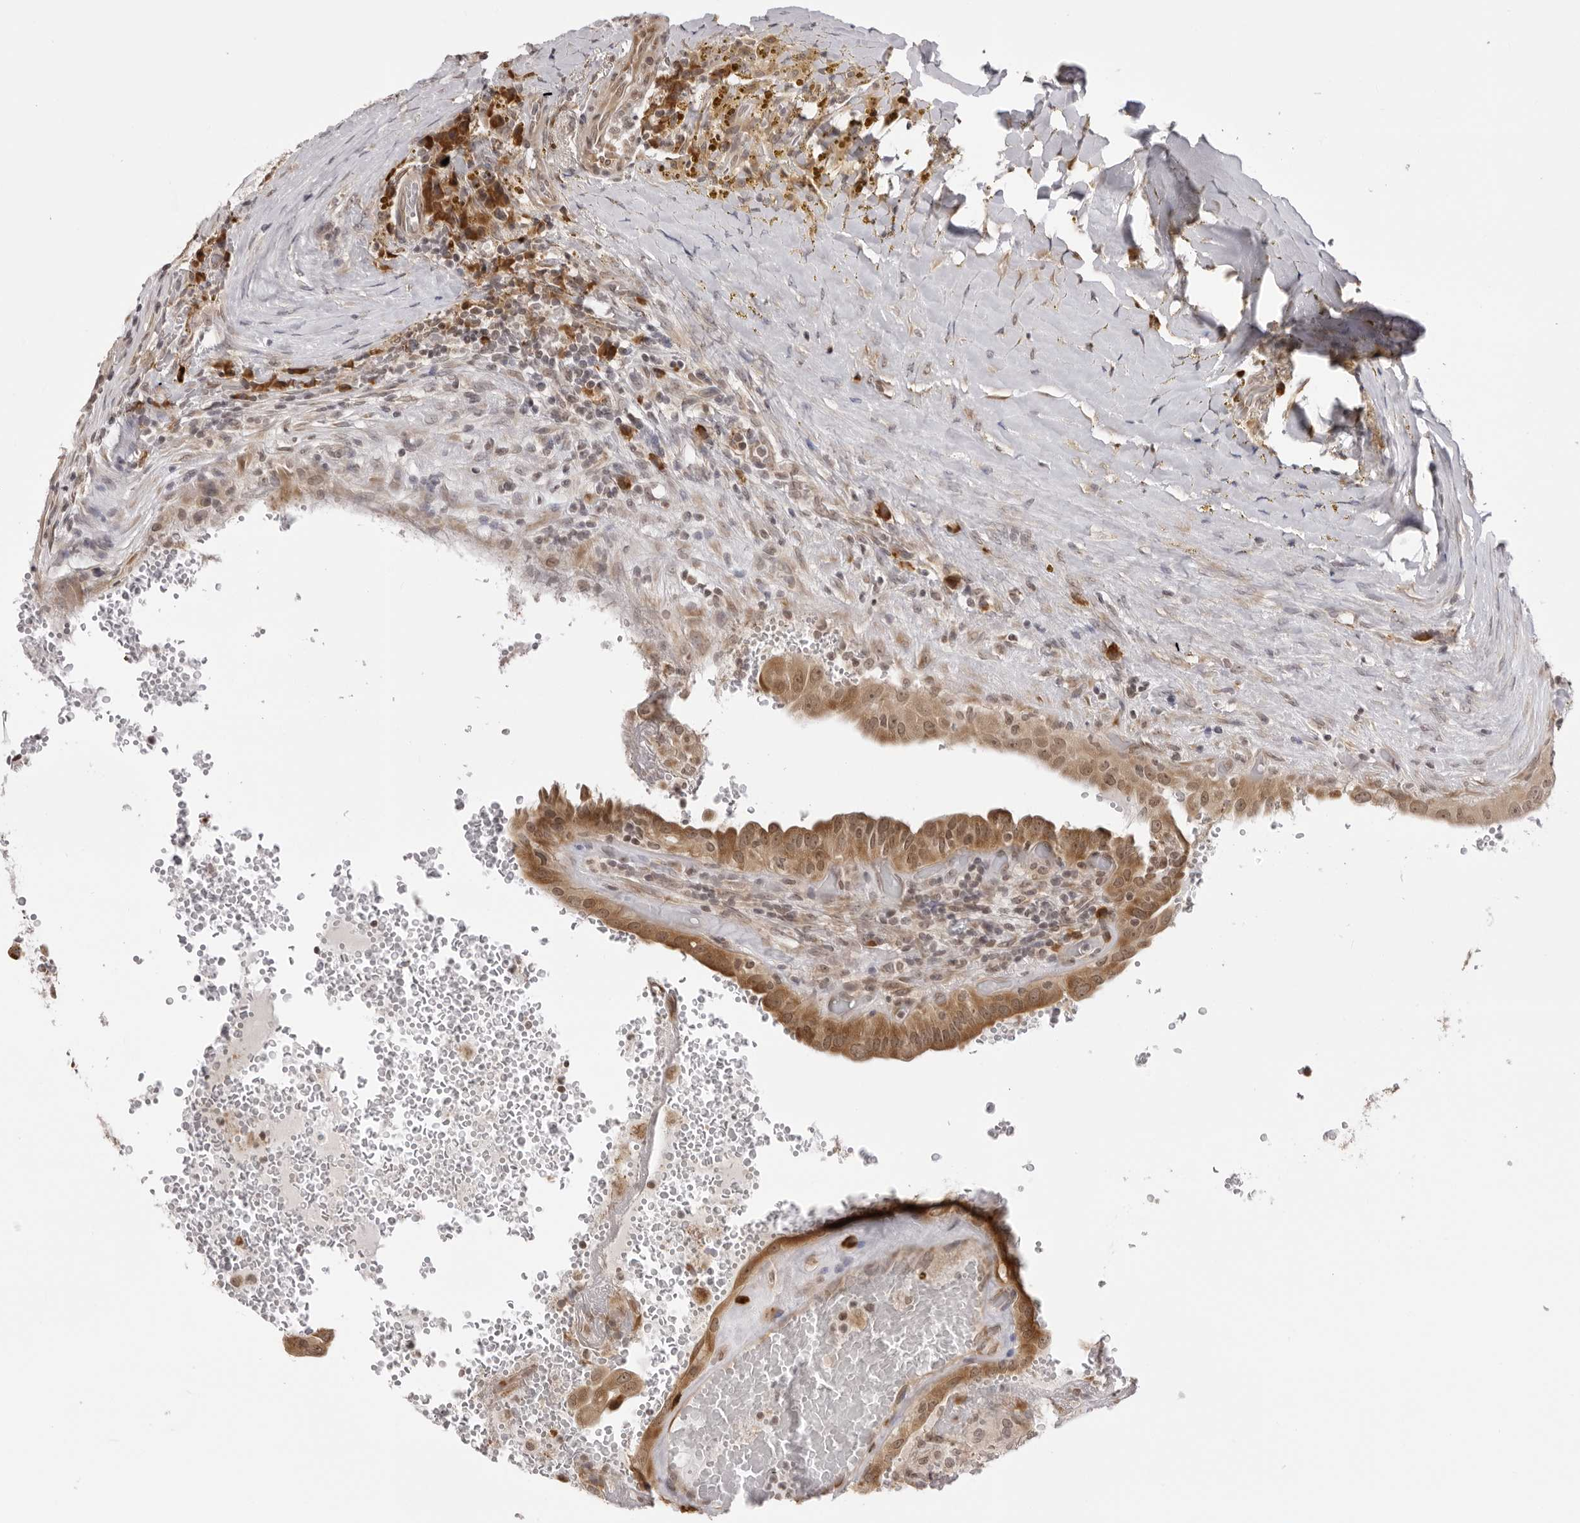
{"staining": {"intensity": "moderate", "quantity": ">75%", "location": "cytoplasmic/membranous"}, "tissue": "thyroid cancer", "cell_type": "Tumor cells", "image_type": "cancer", "snomed": [{"axis": "morphology", "description": "Papillary adenocarcinoma, NOS"}, {"axis": "topography", "description": "Thyroid gland"}], "caption": "Thyroid cancer (papillary adenocarcinoma) was stained to show a protein in brown. There is medium levels of moderate cytoplasmic/membranous staining in about >75% of tumor cells. (Brightfield microscopy of DAB IHC at high magnification).", "gene": "ZC3H11A", "patient": {"sex": "male", "age": 77}}